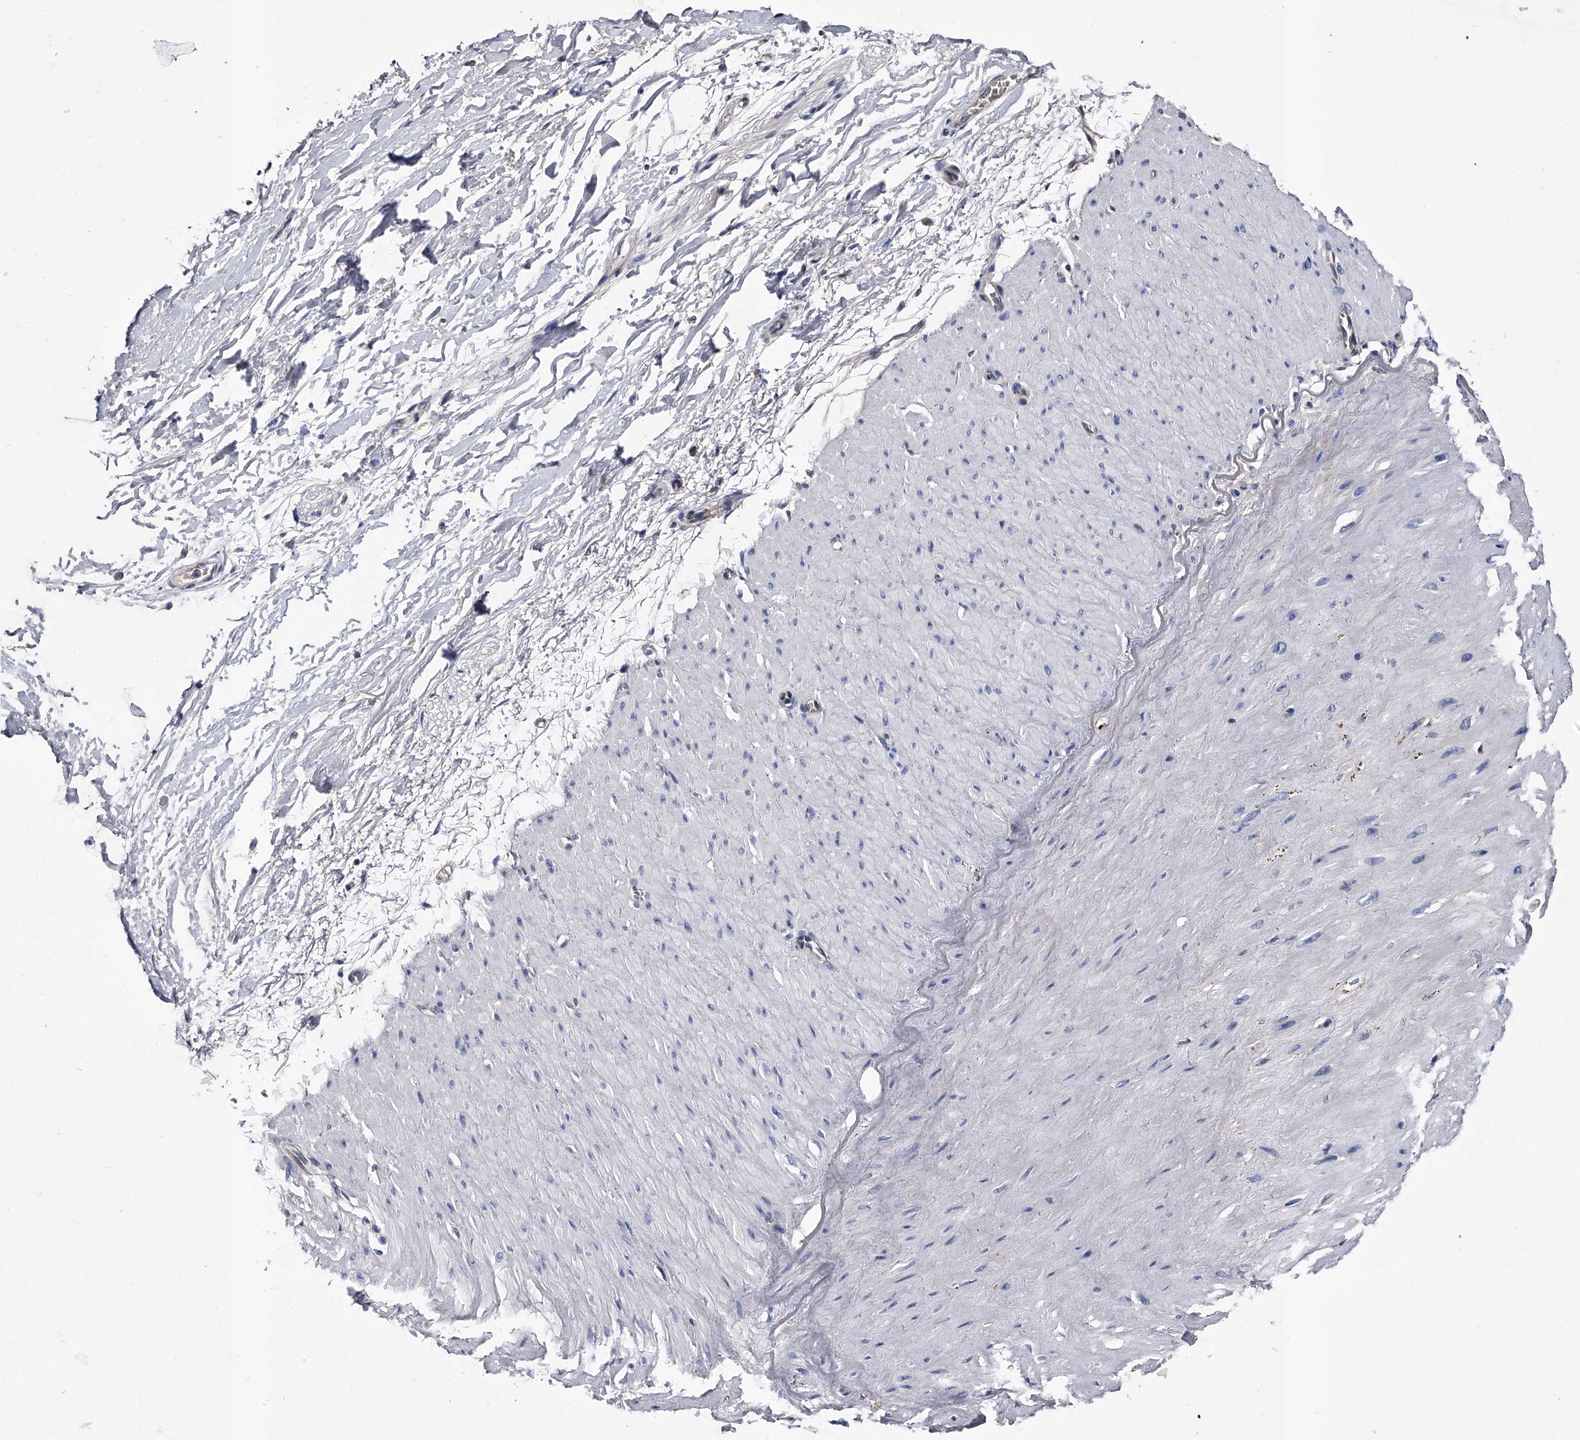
{"staining": {"intensity": "negative", "quantity": "none", "location": "none"}, "tissue": "soft tissue", "cell_type": "Fibroblasts", "image_type": "normal", "snomed": [{"axis": "morphology", "description": "Normal tissue, NOS"}, {"axis": "topography", "description": "Soft tissue"}], "caption": "An image of soft tissue stained for a protein demonstrates no brown staining in fibroblasts. (DAB (3,3'-diaminobenzidine) IHC visualized using brightfield microscopy, high magnification).", "gene": "EFCAB7", "patient": {"sex": "male", "age": 72}}